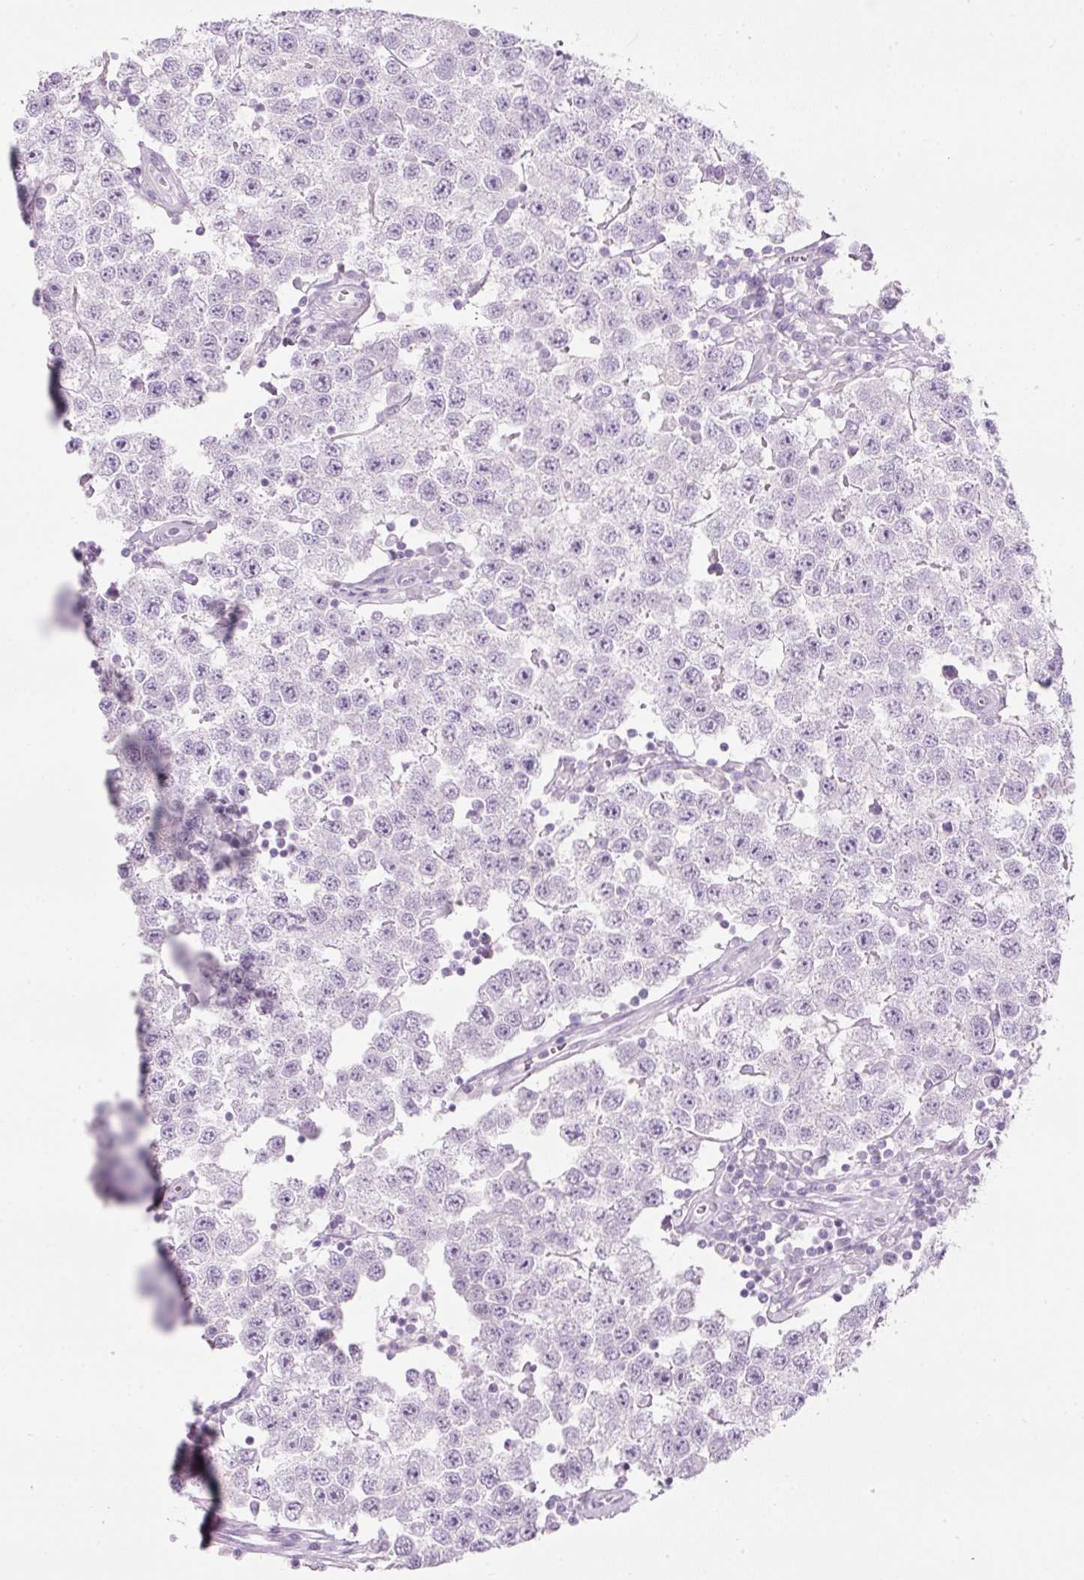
{"staining": {"intensity": "negative", "quantity": "none", "location": "none"}, "tissue": "testis cancer", "cell_type": "Tumor cells", "image_type": "cancer", "snomed": [{"axis": "morphology", "description": "Seminoma, NOS"}, {"axis": "topography", "description": "Testis"}], "caption": "Testis cancer (seminoma) stained for a protein using immunohistochemistry (IHC) demonstrates no staining tumor cells.", "gene": "CMA1", "patient": {"sex": "male", "age": 34}}